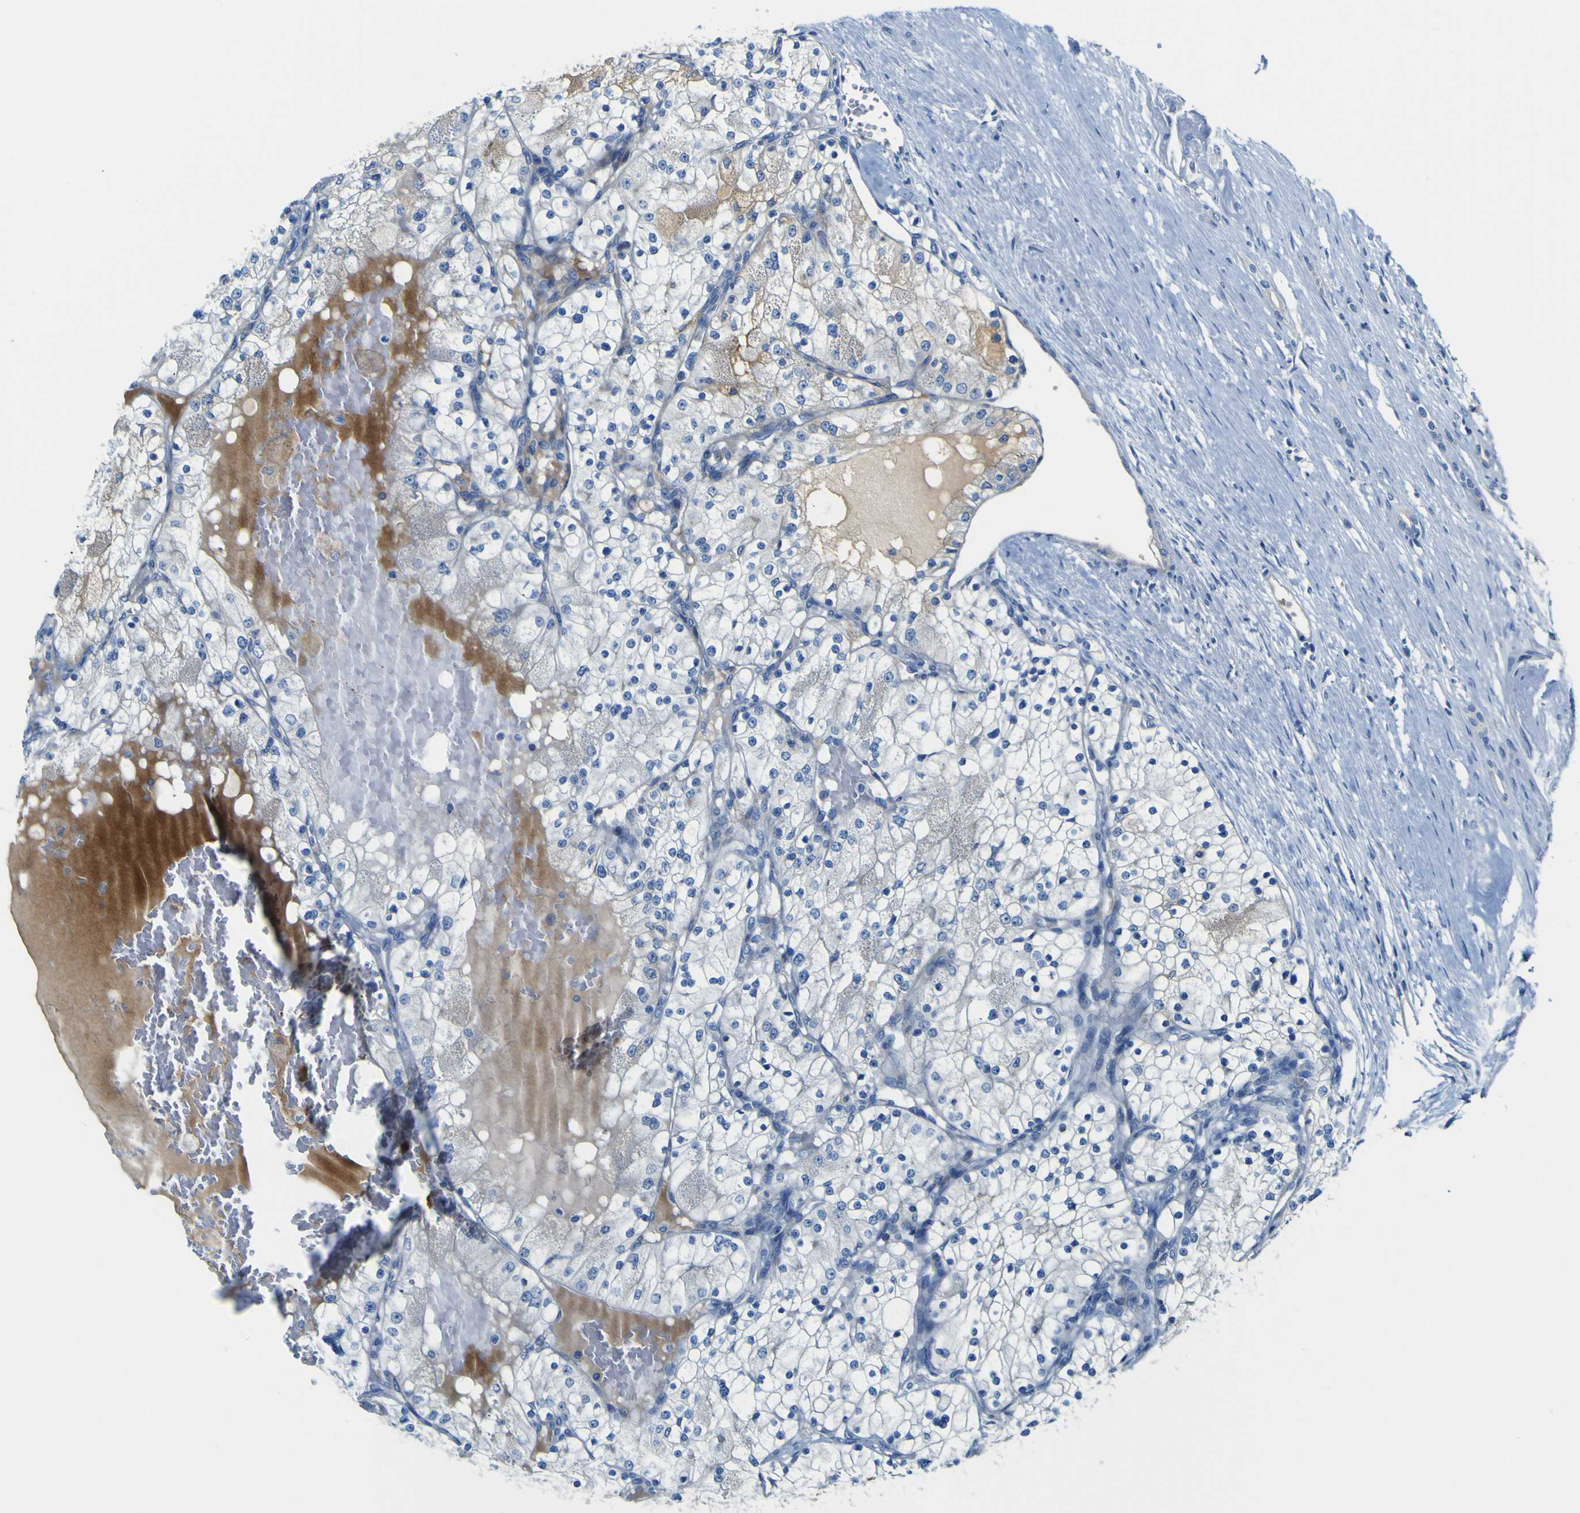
{"staining": {"intensity": "negative", "quantity": "none", "location": "none"}, "tissue": "renal cancer", "cell_type": "Tumor cells", "image_type": "cancer", "snomed": [{"axis": "morphology", "description": "Adenocarcinoma, NOS"}, {"axis": "topography", "description": "Kidney"}], "caption": "Tumor cells are negative for brown protein staining in renal cancer (adenocarcinoma).", "gene": "ADGRA2", "patient": {"sex": "male", "age": 68}}